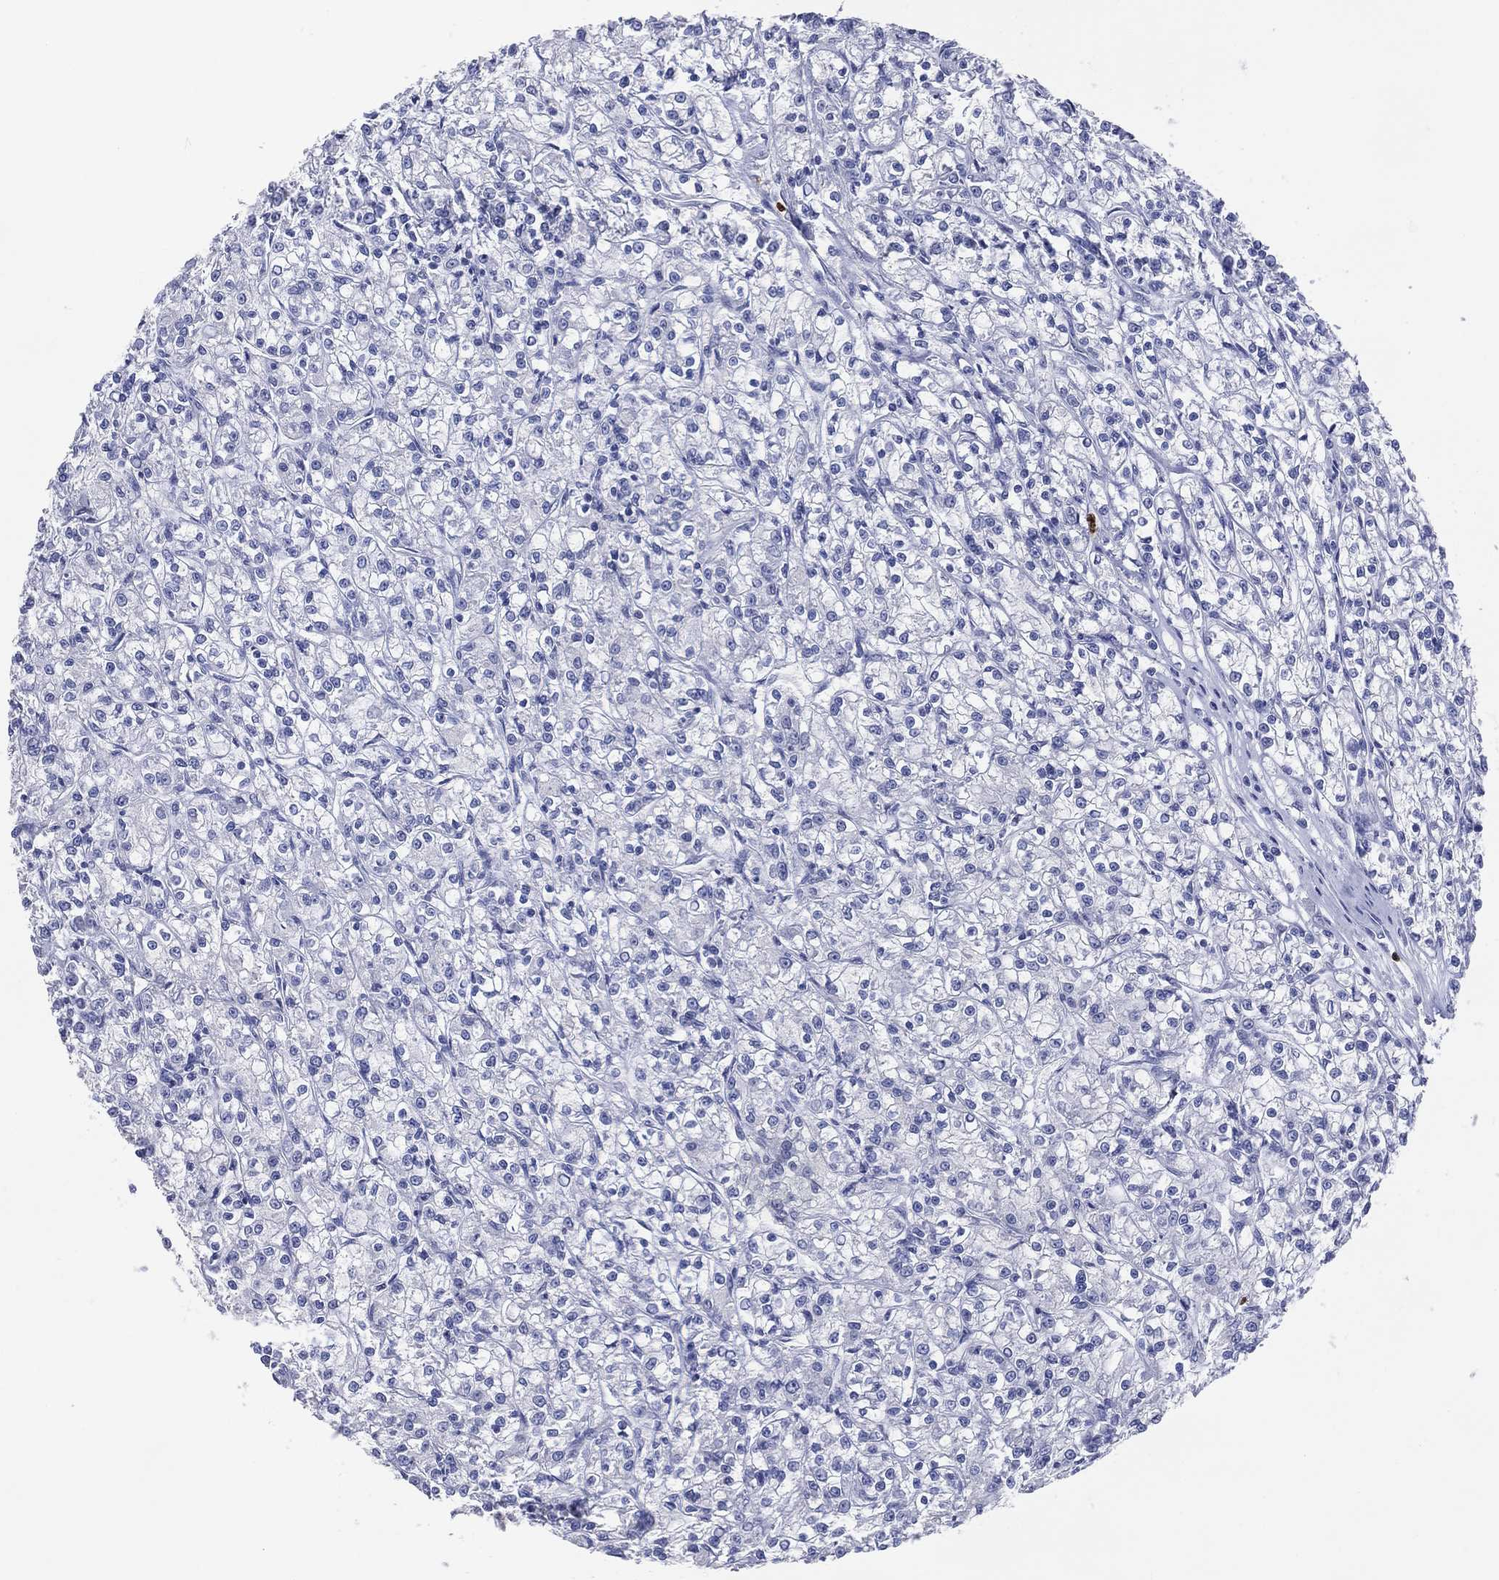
{"staining": {"intensity": "negative", "quantity": "none", "location": "none"}, "tissue": "renal cancer", "cell_type": "Tumor cells", "image_type": "cancer", "snomed": [{"axis": "morphology", "description": "Adenocarcinoma, NOS"}, {"axis": "topography", "description": "Kidney"}], "caption": "Protein analysis of renal cancer demonstrates no significant expression in tumor cells.", "gene": "CFAP58", "patient": {"sex": "female", "age": 59}}